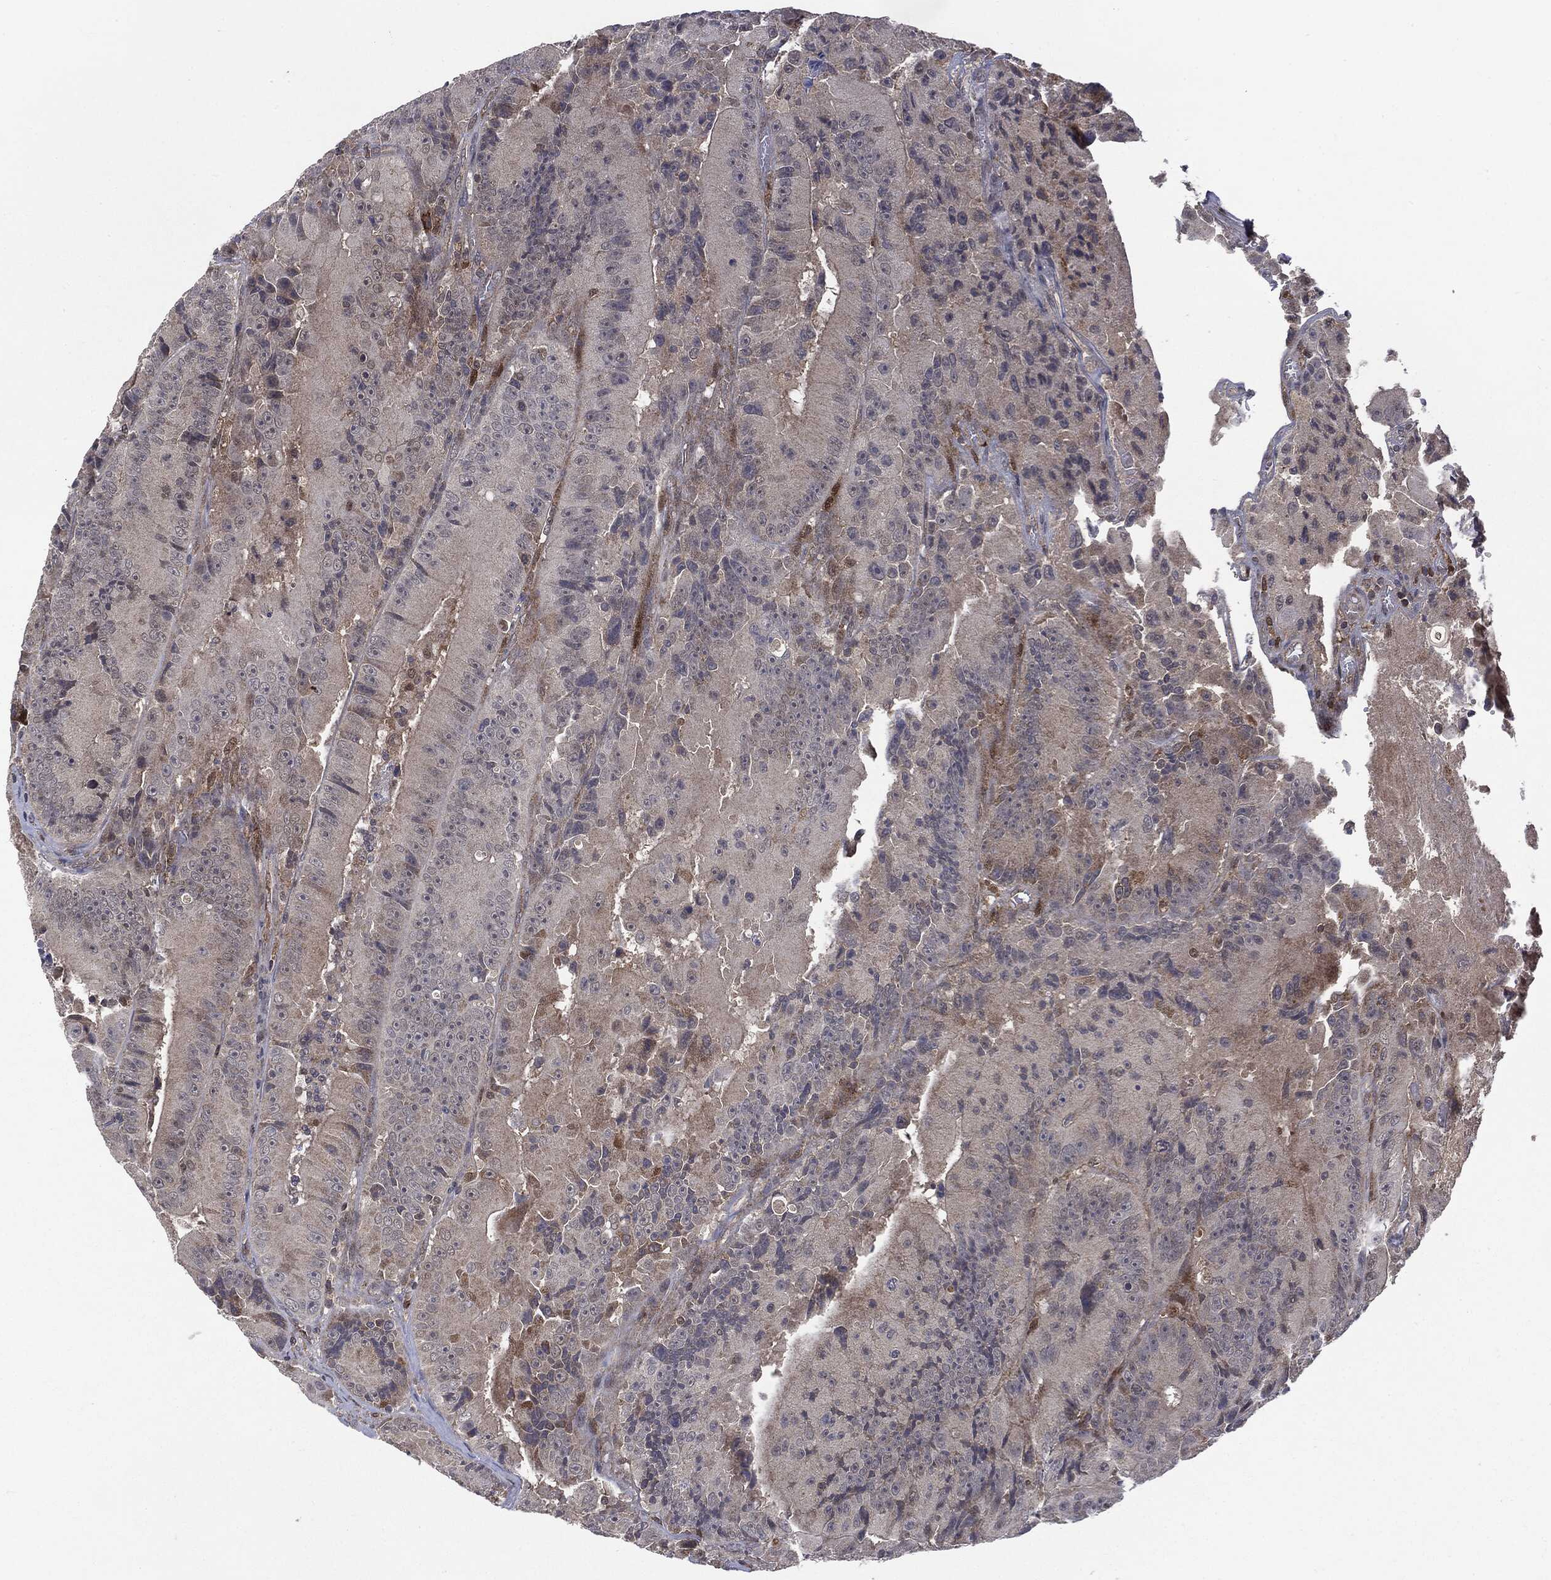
{"staining": {"intensity": "weak", "quantity": "<25%", "location": "cytoplasmic/membranous"}, "tissue": "colorectal cancer", "cell_type": "Tumor cells", "image_type": "cancer", "snomed": [{"axis": "morphology", "description": "Adenocarcinoma, NOS"}, {"axis": "topography", "description": "Colon"}], "caption": "Micrograph shows no significant protein expression in tumor cells of colorectal adenocarcinoma.", "gene": "PTPA", "patient": {"sex": "female", "age": 86}}